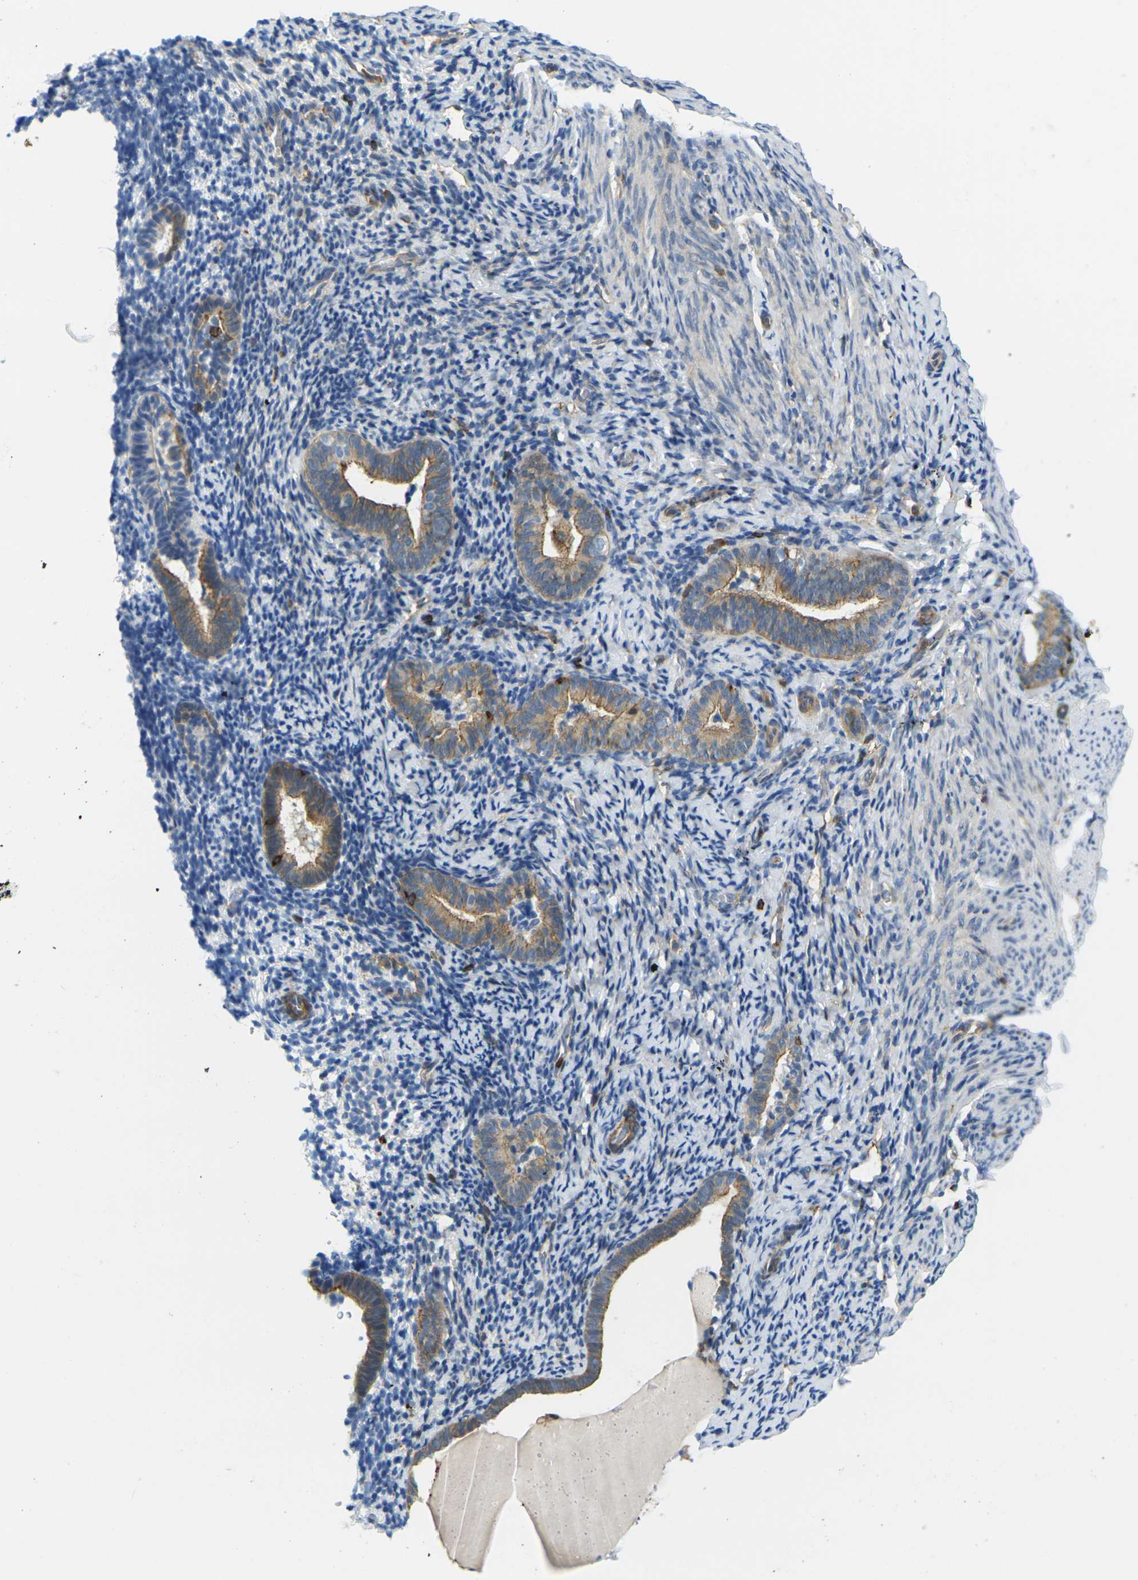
{"staining": {"intensity": "weak", "quantity": "<25%", "location": "cytoplasmic/membranous"}, "tissue": "endometrium", "cell_type": "Cells in endometrial stroma", "image_type": "normal", "snomed": [{"axis": "morphology", "description": "Normal tissue, NOS"}, {"axis": "topography", "description": "Endometrium"}], "caption": "Immunohistochemical staining of benign endometrium demonstrates no significant staining in cells in endometrial stroma.", "gene": "LASP1", "patient": {"sex": "female", "age": 51}}